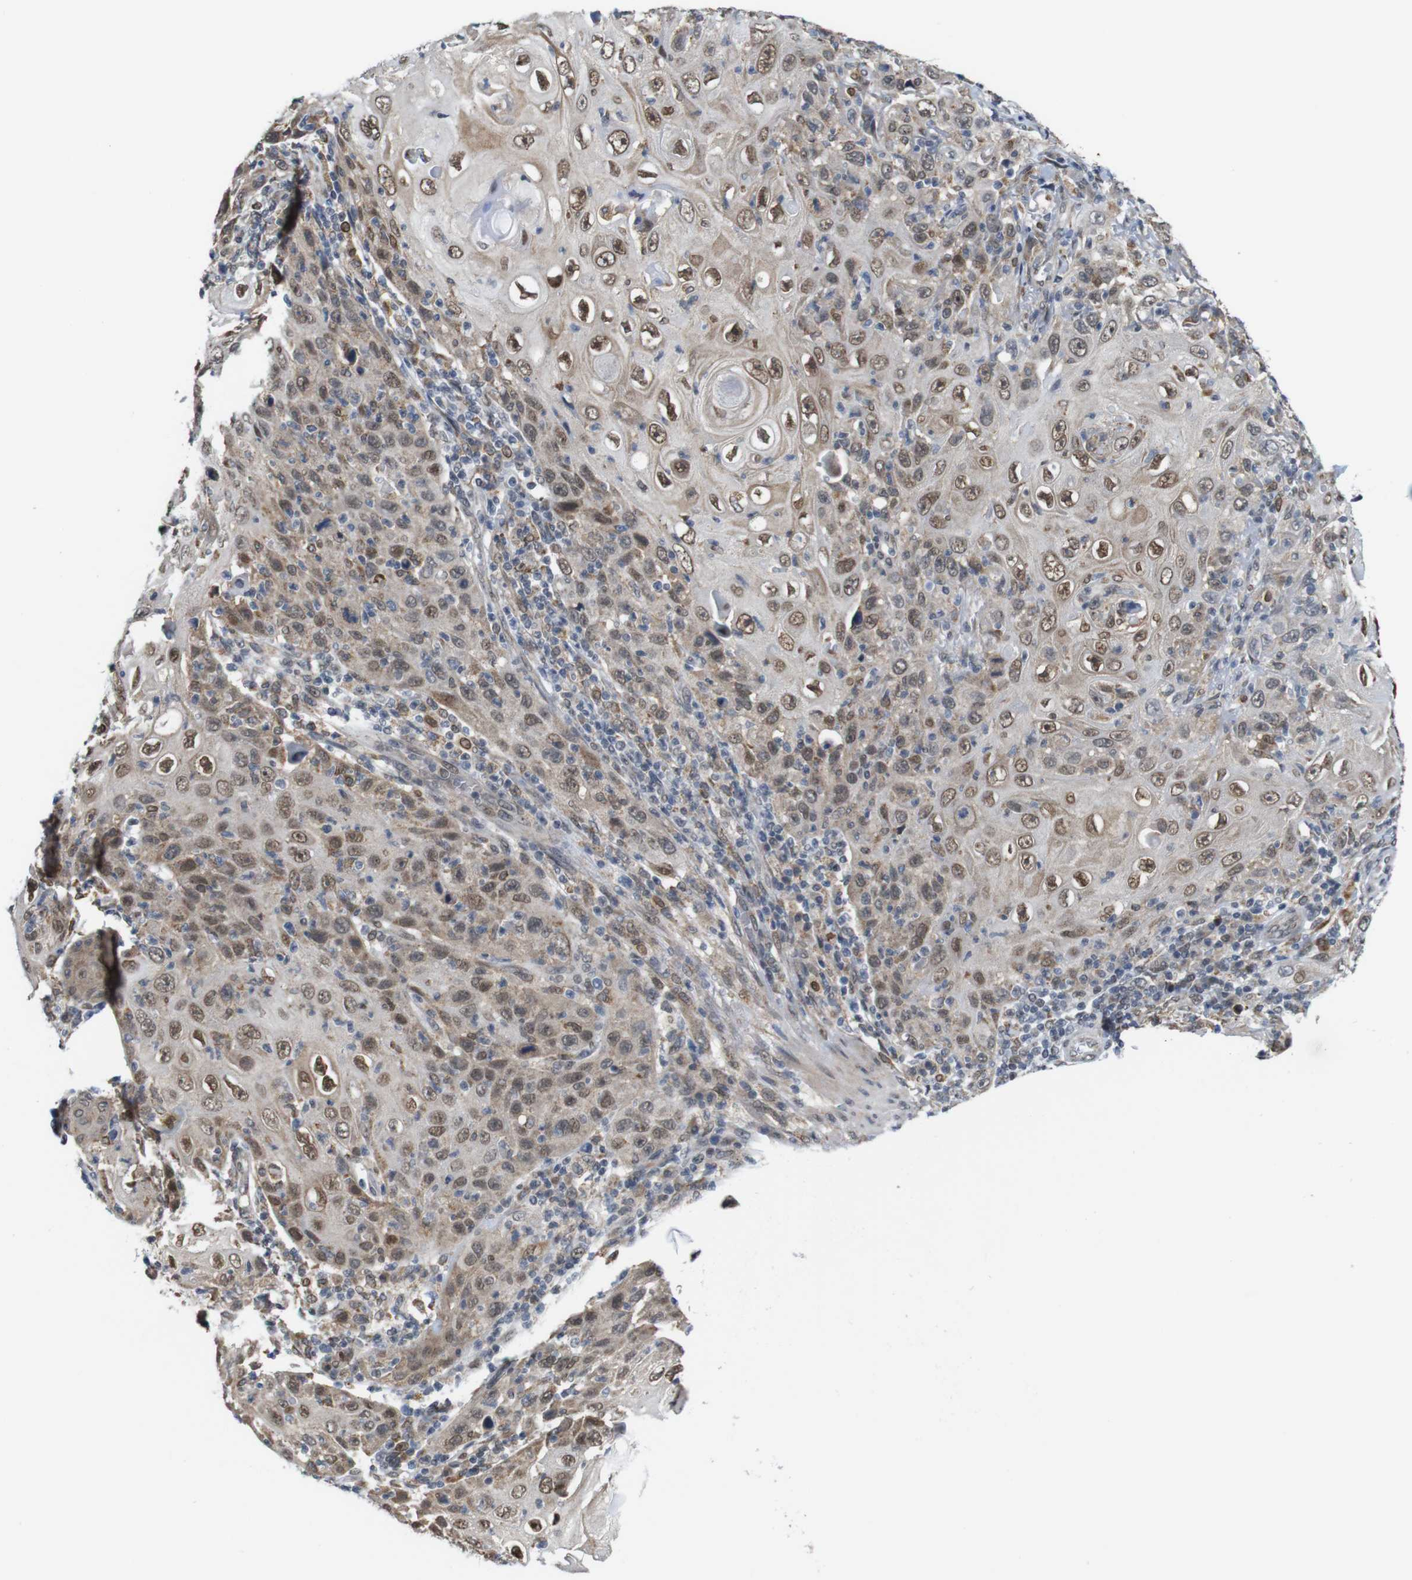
{"staining": {"intensity": "moderate", "quantity": ">75%", "location": "cytoplasmic/membranous,nuclear"}, "tissue": "skin cancer", "cell_type": "Tumor cells", "image_type": "cancer", "snomed": [{"axis": "morphology", "description": "Squamous cell carcinoma, NOS"}, {"axis": "topography", "description": "Skin"}], "caption": "IHC histopathology image of neoplastic tissue: human skin cancer (squamous cell carcinoma) stained using immunohistochemistry (IHC) reveals medium levels of moderate protein expression localized specifically in the cytoplasmic/membranous and nuclear of tumor cells, appearing as a cytoplasmic/membranous and nuclear brown color.", "gene": "PNMA8A", "patient": {"sex": "female", "age": 88}}